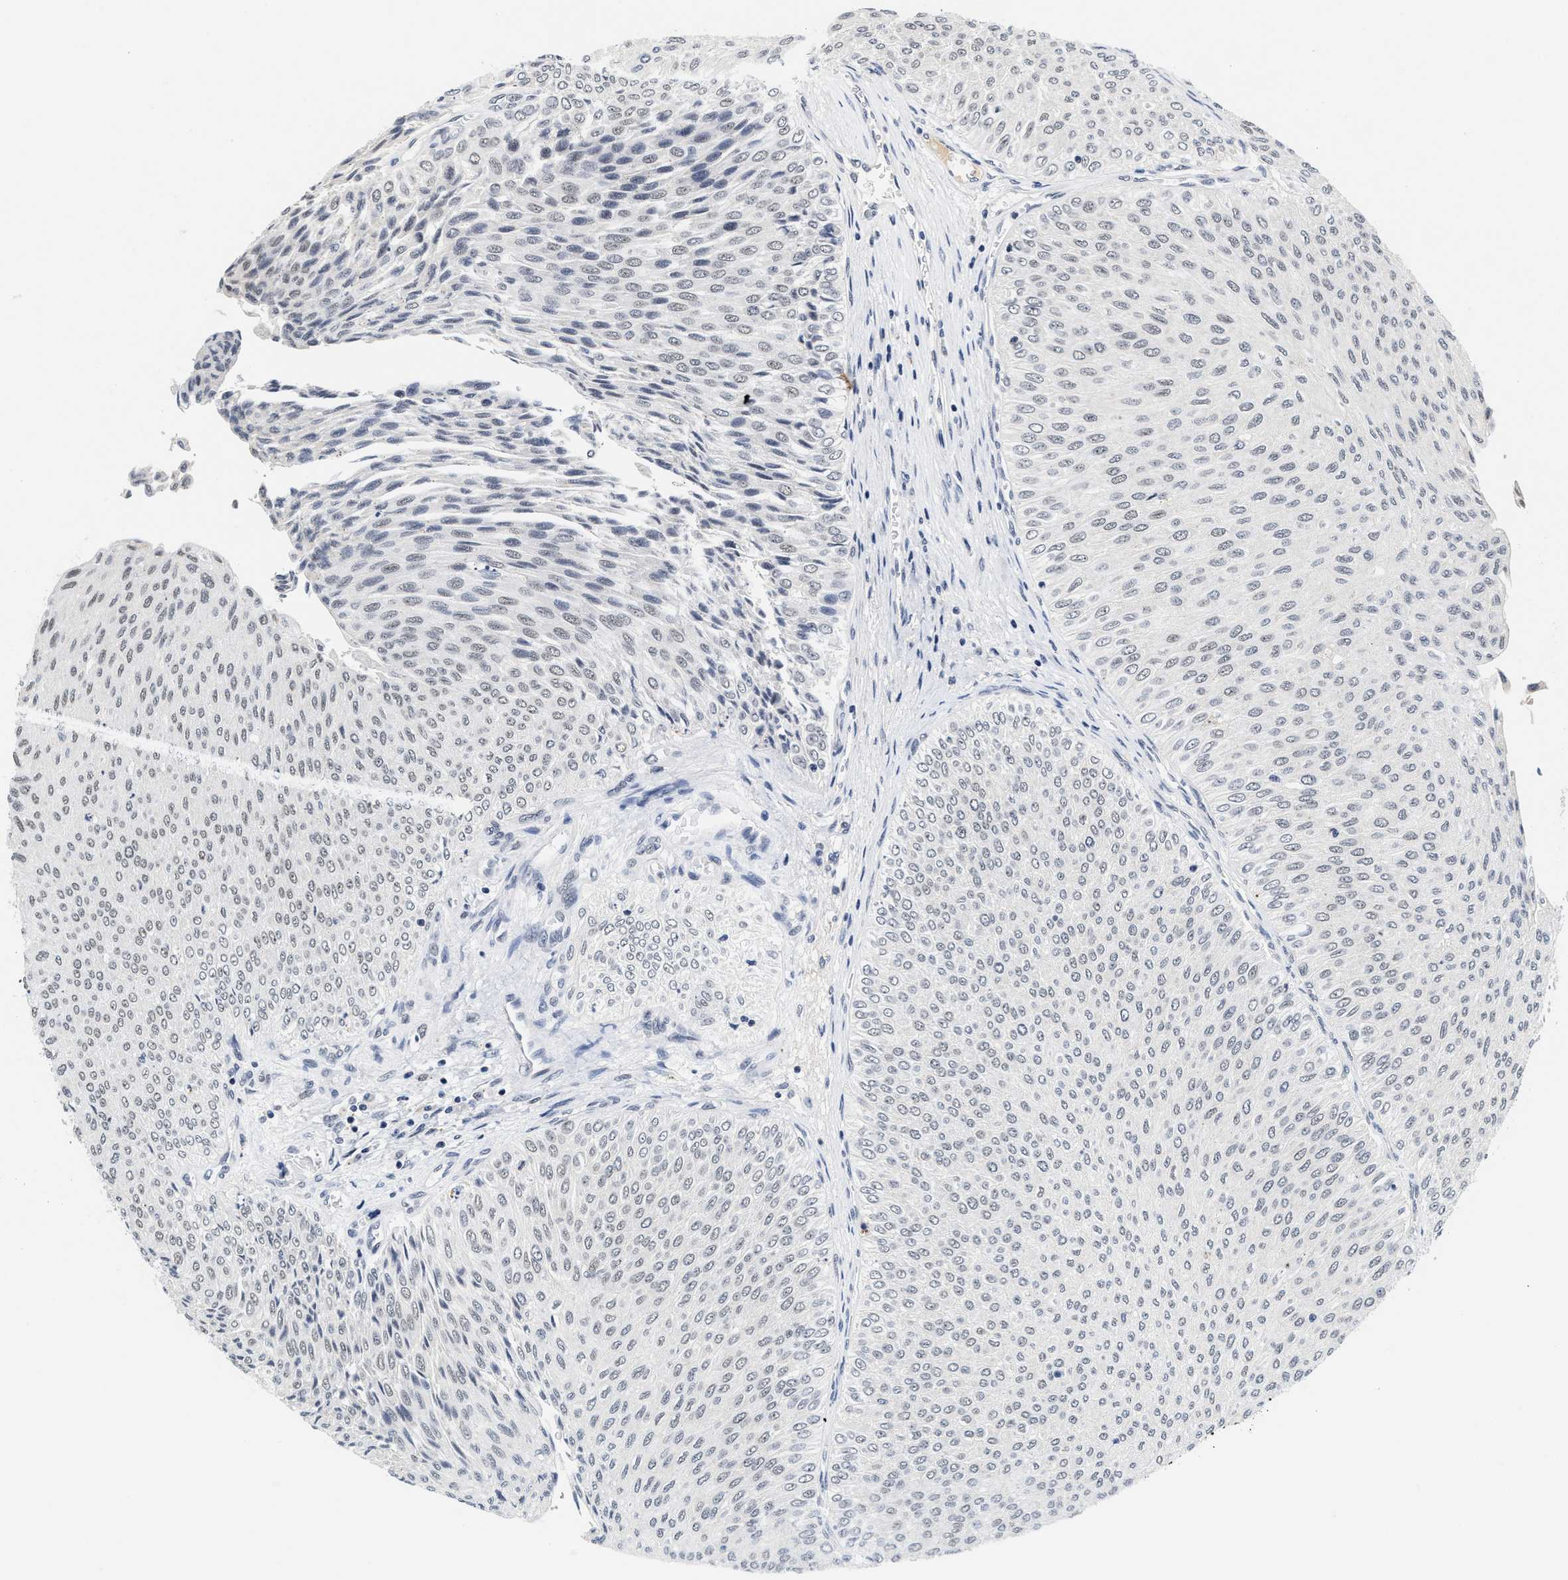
{"staining": {"intensity": "negative", "quantity": "none", "location": "none"}, "tissue": "urothelial cancer", "cell_type": "Tumor cells", "image_type": "cancer", "snomed": [{"axis": "morphology", "description": "Urothelial carcinoma, Low grade"}, {"axis": "topography", "description": "Urinary bladder"}], "caption": "Protein analysis of low-grade urothelial carcinoma reveals no significant positivity in tumor cells.", "gene": "INIP", "patient": {"sex": "male", "age": 78}}